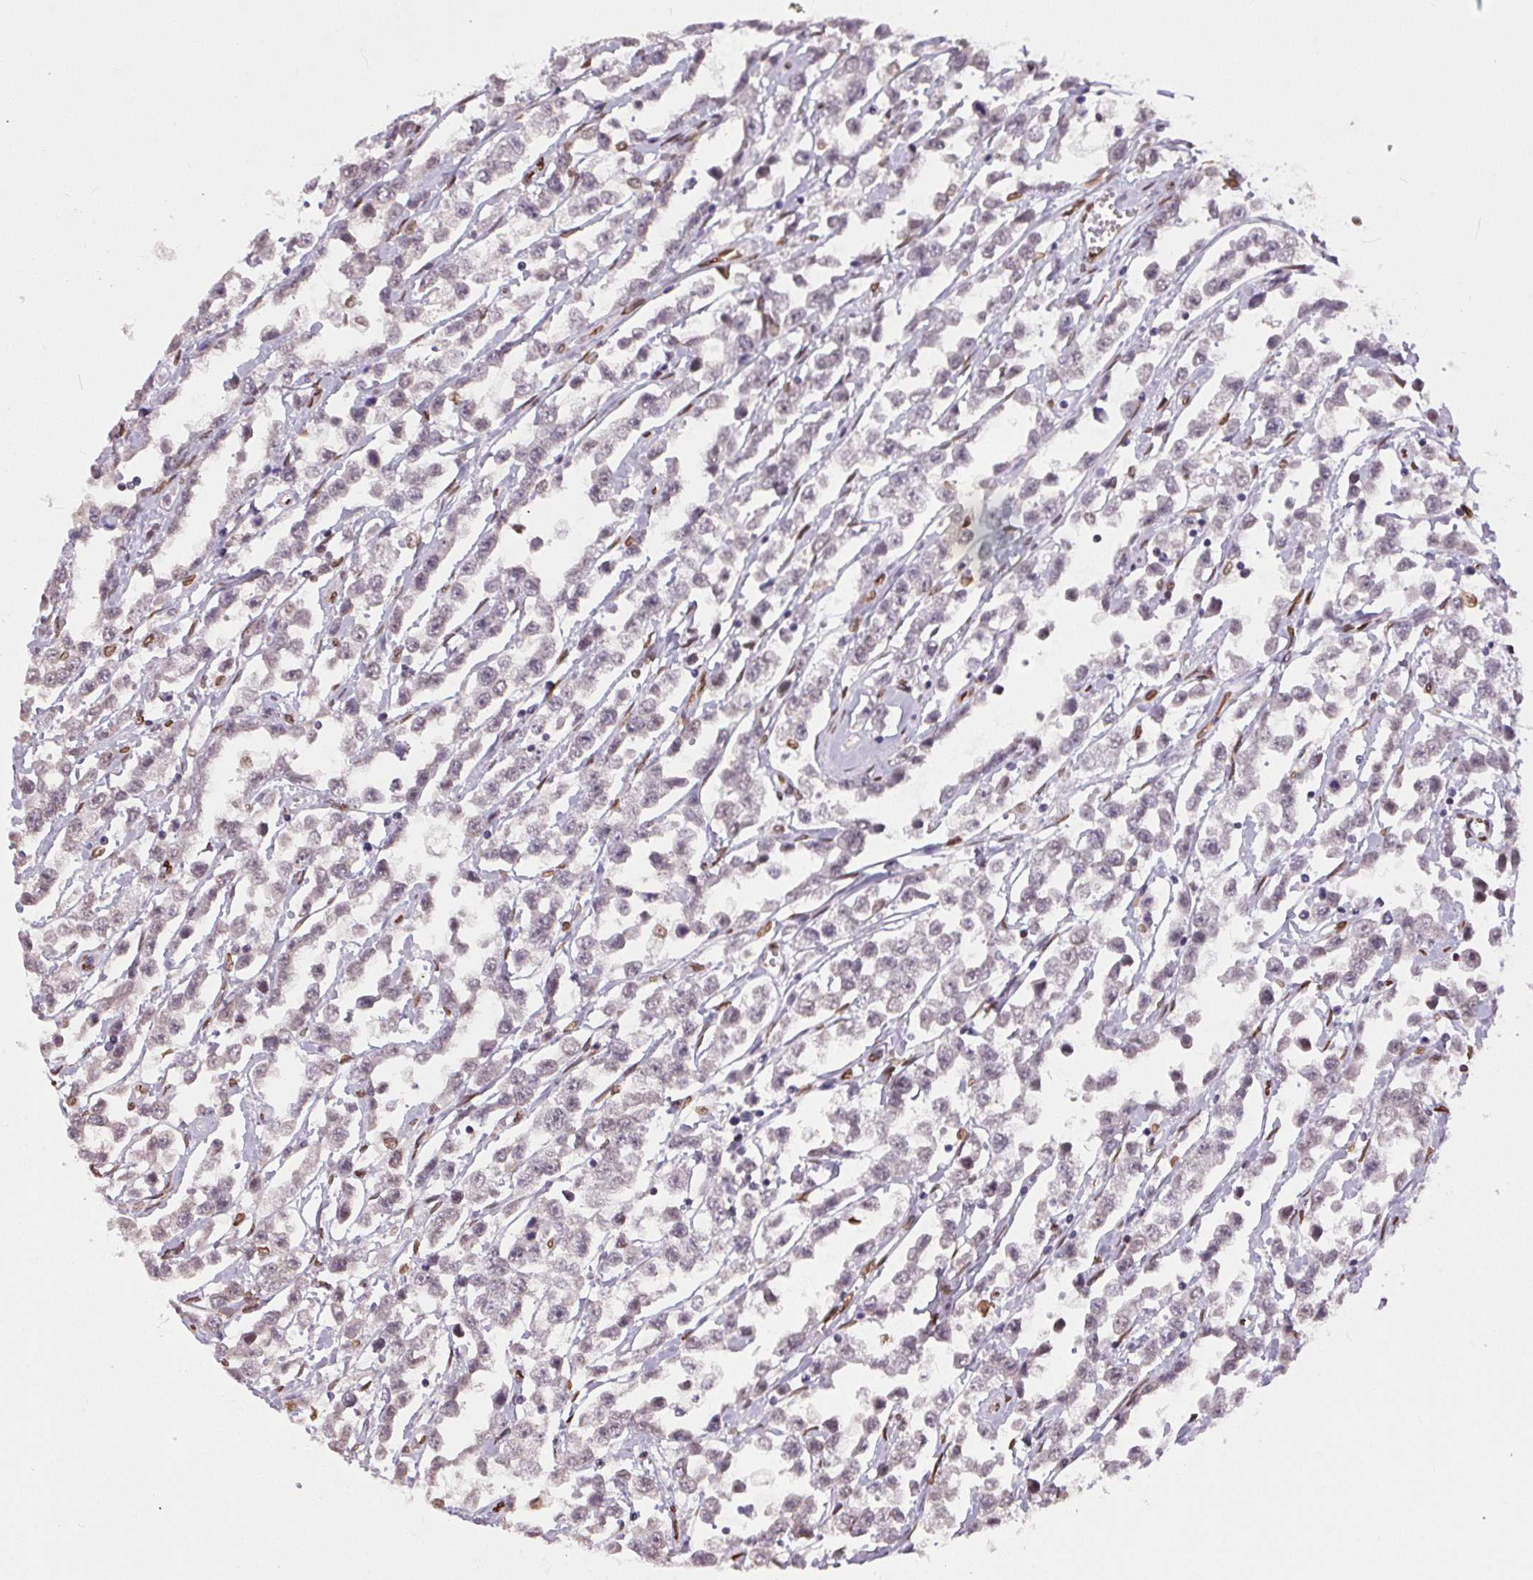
{"staining": {"intensity": "negative", "quantity": "none", "location": "none"}, "tissue": "testis cancer", "cell_type": "Tumor cells", "image_type": "cancer", "snomed": [{"axis": "morphology", "description": "Seminoma, NOS"}, {"axis": "topography", "description": "Testis"}], "caption": "Immunohistochemistry micrograph of human testis seminoma stained for a protein (brown), which displays no staining in tumor cells.", "gene": "TMEM175", "patient": {"sex": "male", "age": 34}}